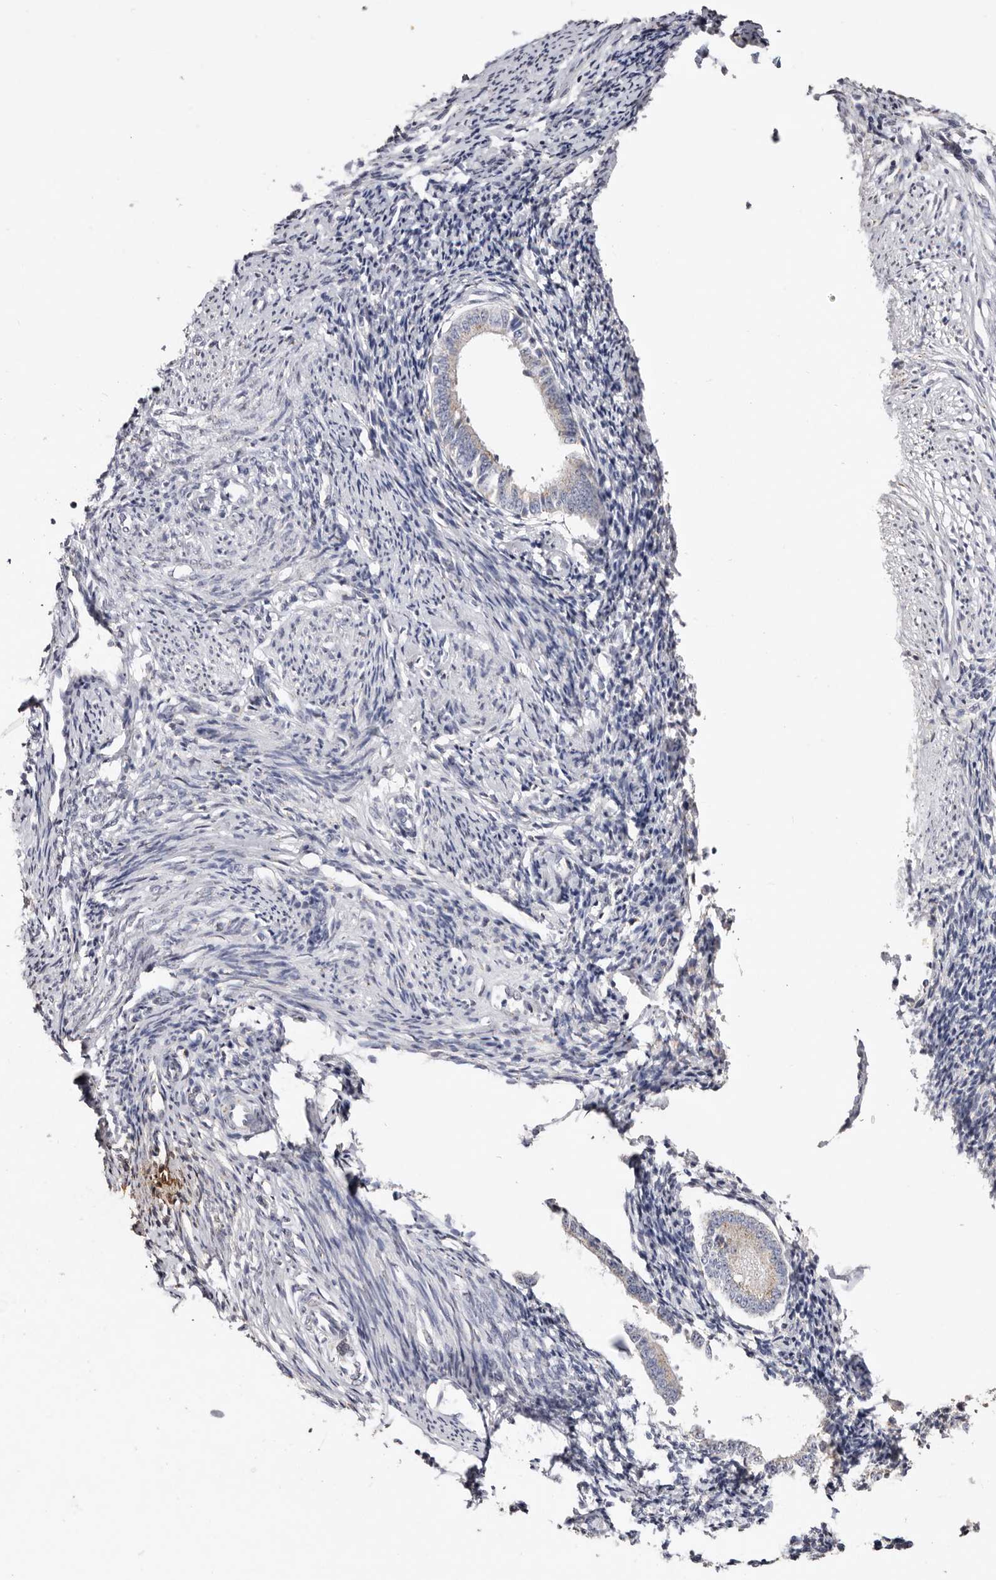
{"staining": {"intensity": "negative", "quantity": "none", "location": "none"}, "tissue": "endometrium", "cell_type": "Cells in endometrial stroma", "image_type": "normal", "snomed": [{"axis": "morphology", "description": "Normal tissue, NOS"}, {"axis": "topography", "description": "Endometrium"}], "caption": "Cells in endometrial stroma show no significant staining in unremarkable endometrium. (Immunohistochemistry, brightfield microscopy, high magnification).", "gene": "LGALS7B", "patient": {"sex": "female", "age": 56}}